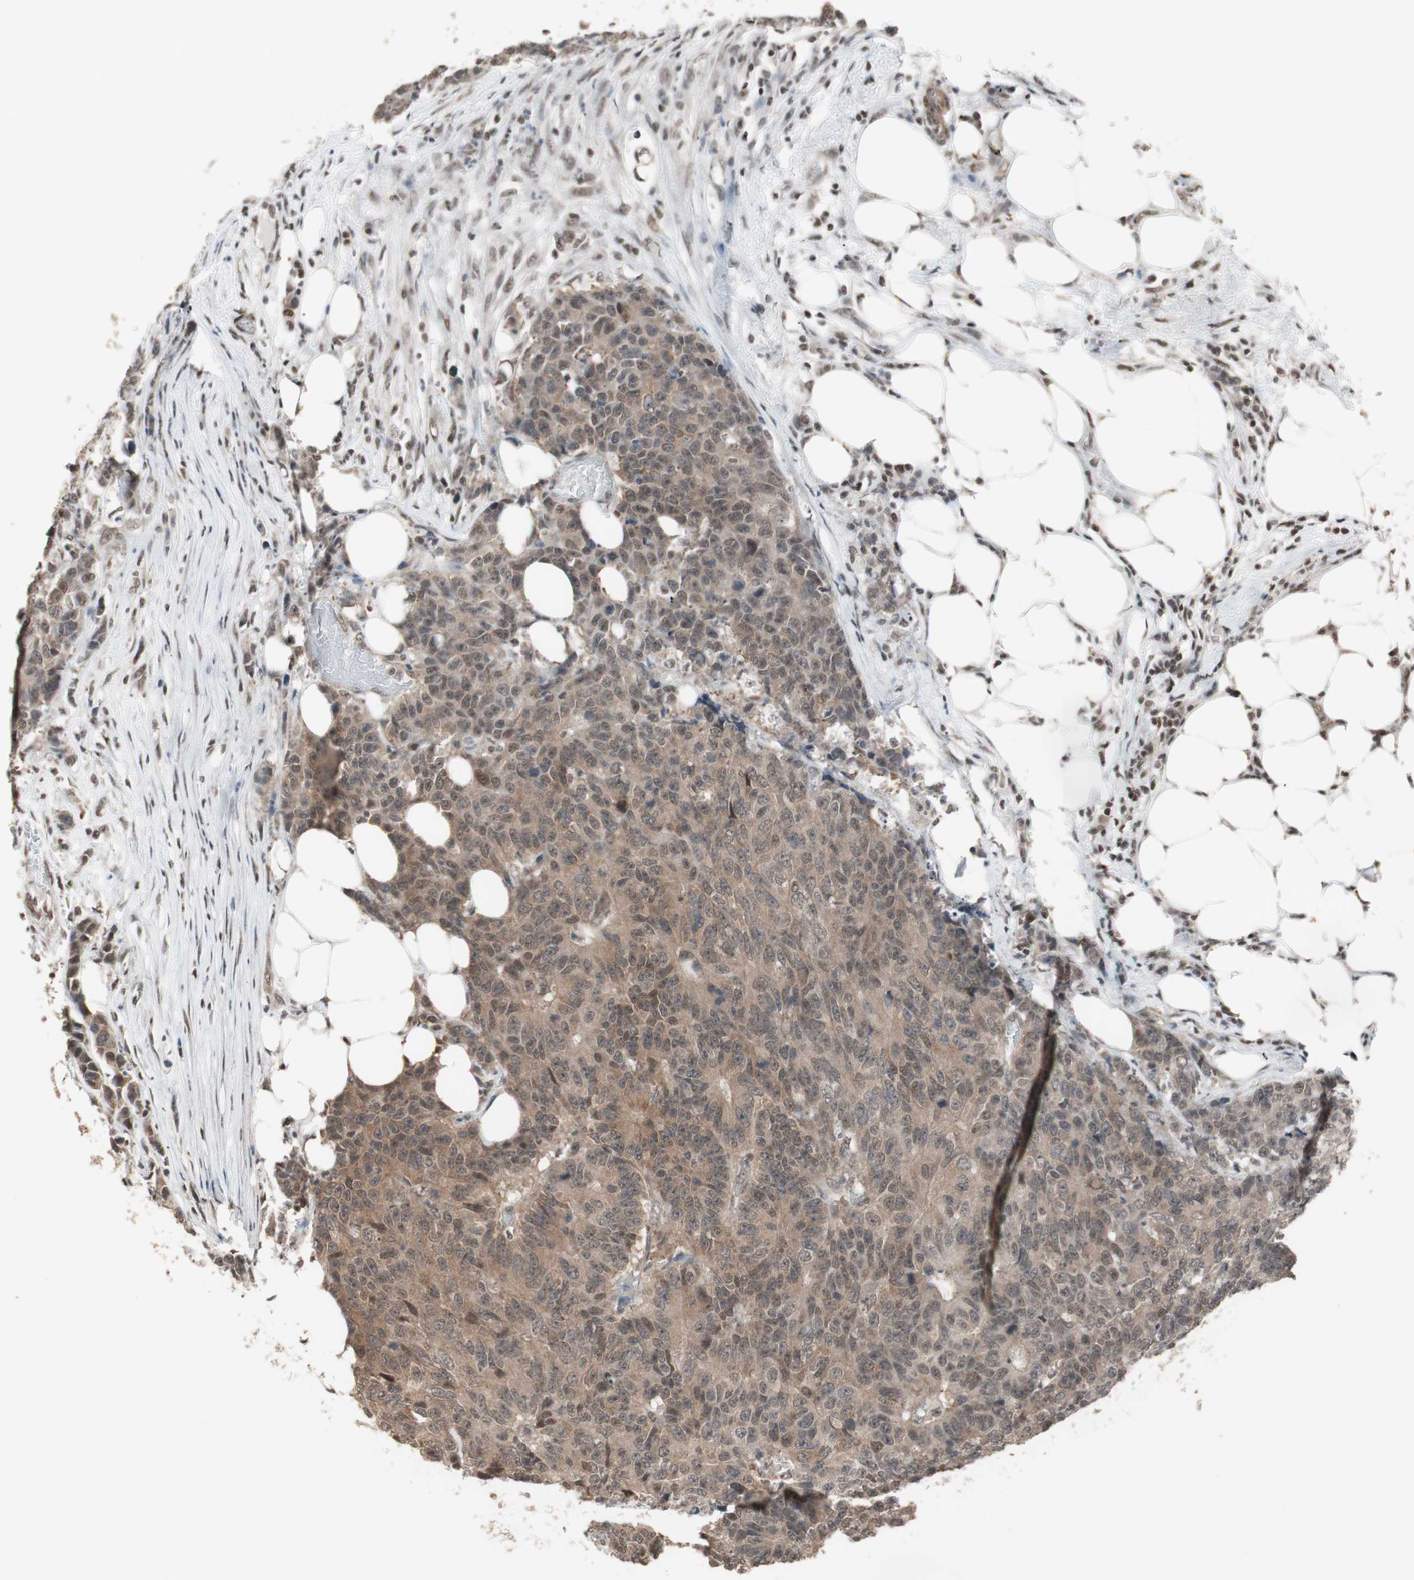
{"staining": {"intensity": "weak", "quantity": ">75%", "location": "cytoplasmic/membranous"}, "tissue": "colorectal cancer", "cell_type": "Tumor cells", "image_type": "cancer", "snomed": [{"axis": "morphology", "description": "Adenocarcinoma, NOS"}, {"axis": "topography", "description": "Colon"}], "caption": "Immunohistochemical staining of human colorectal cancer (adenocarcinoma) shows low levels of weak cytoplasmic/membranous protein positivity in approximately >75% of tumor cells. Nuclei are stained in blue.", "gene": "DRAP1", "patient": {"sex": "female", "age": 86}}